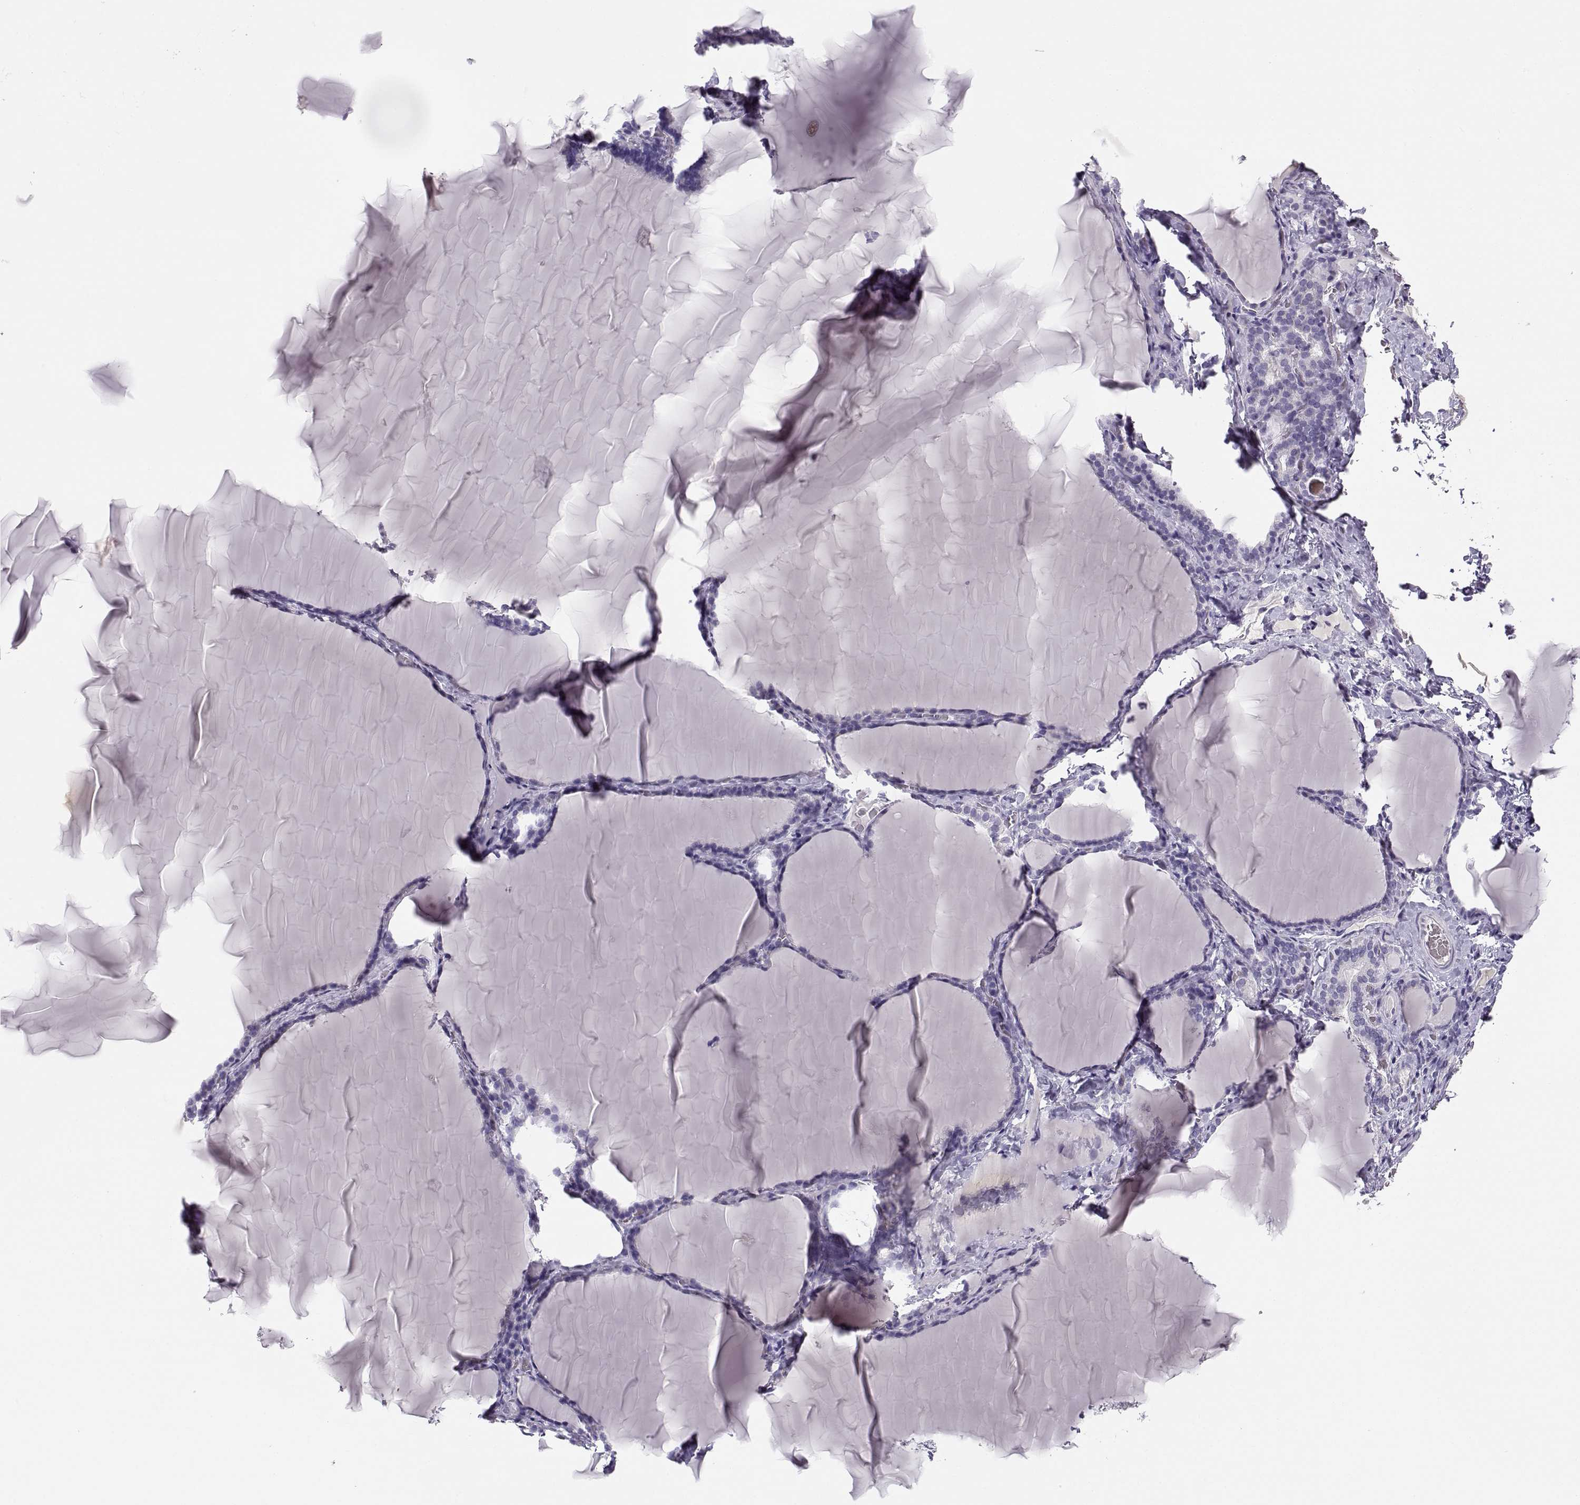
{"staining": {"intensity": "negative", "quantity": "none", "location": "none"}, "tissue": "thyroid gland", "cell_type": "Glandular cells", "image_type": "normal", "snomed": [{"axis": "morphology", "description": "Normal tissue, NOS"}, {"axis": "morphology", "description": "Hyperplasia, NOS"}, {"axis": "topography", "description": "Thyroid gland"}], "caption": "The IHC image has no significant positivity in glandular cells of thyroid gland. (Brightfield microscopy of DAB immunohistochemistry (IHC) at high magnification).", "gene": "CFAP77", "patient": {"sex": "female", "age": 27}}